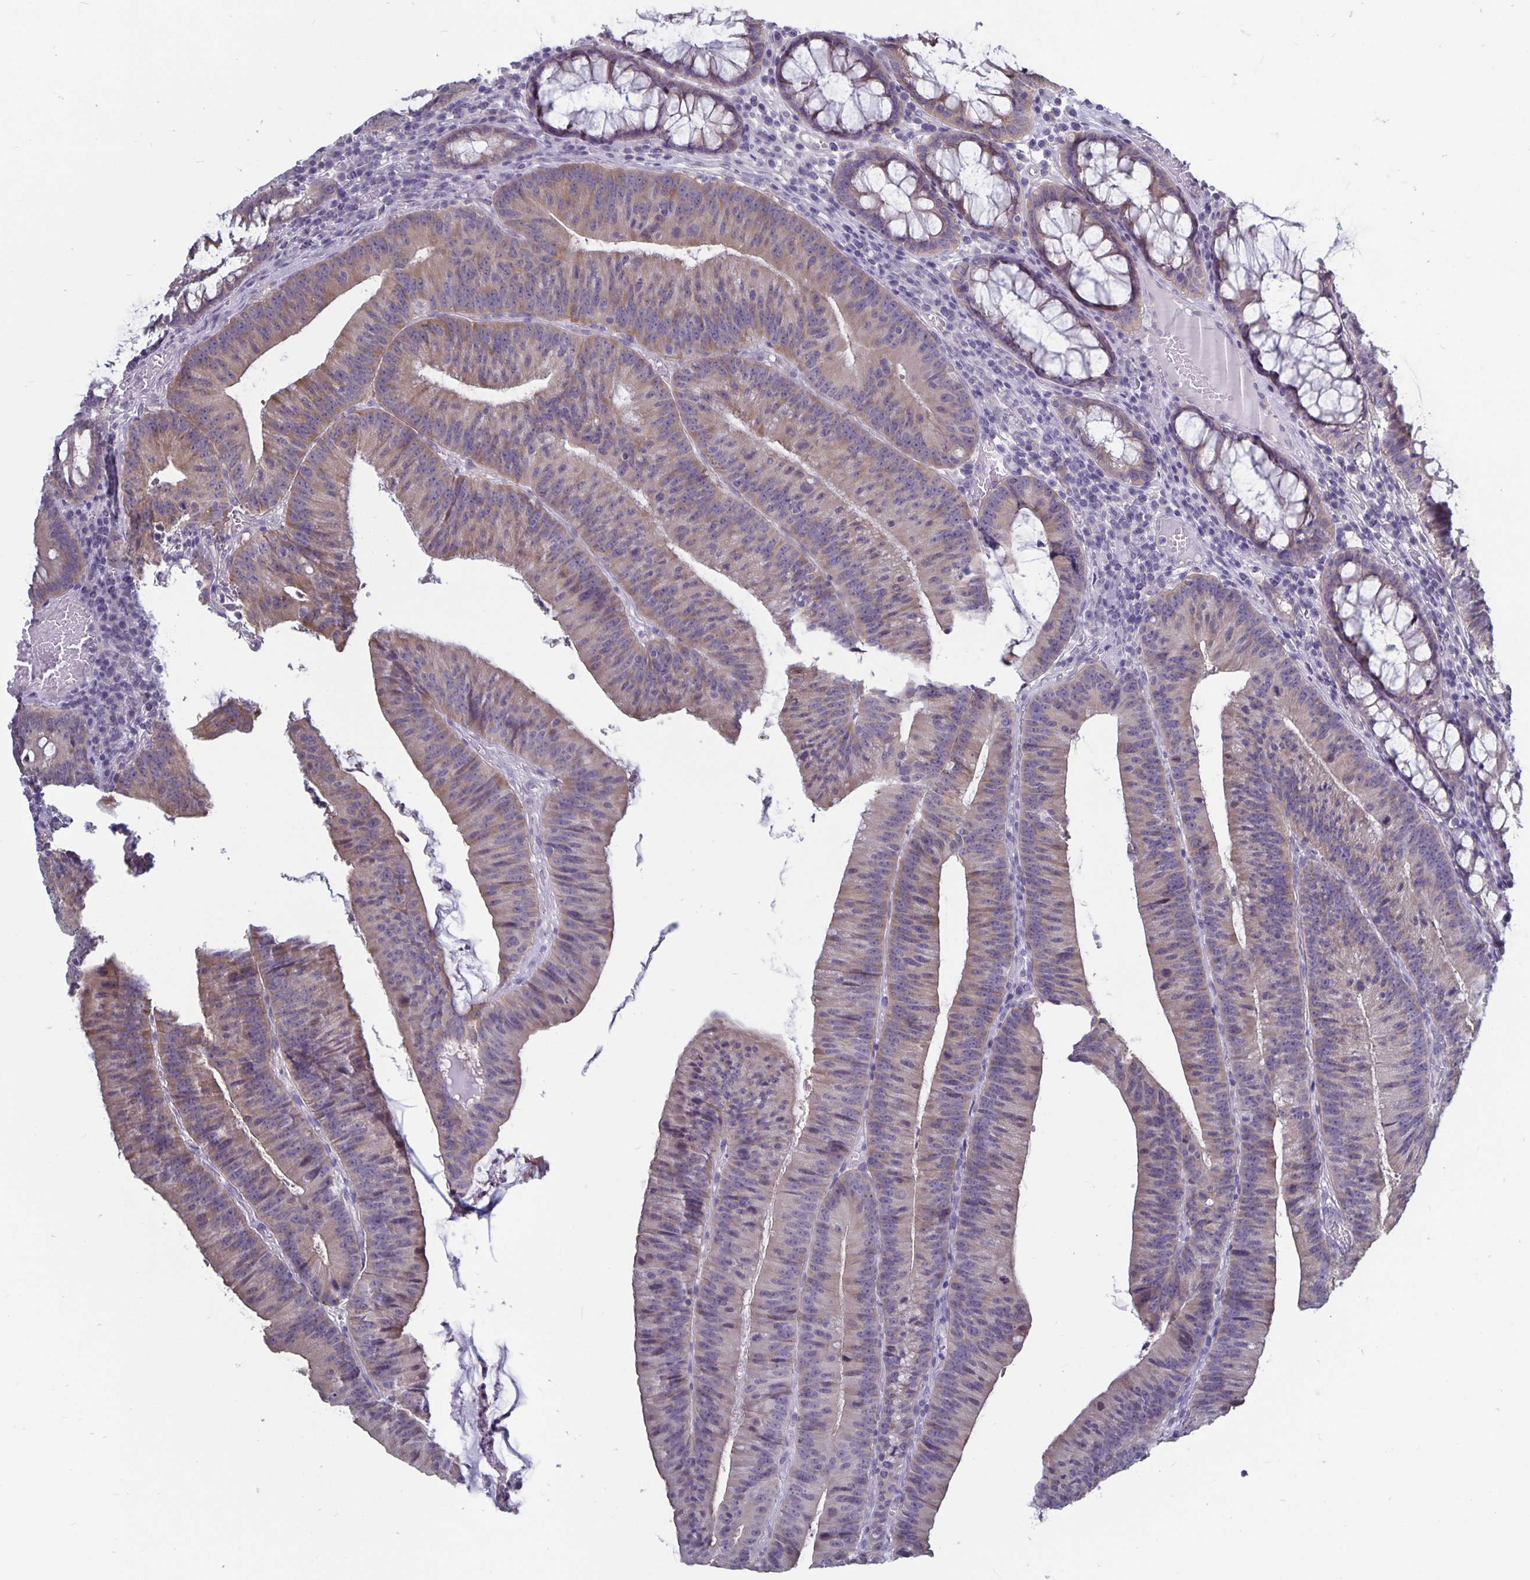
{"staining": {"intensity": "weak", "quantity": ">75%", "location": "cytoplasmic/membranous"}, "tissue": "colorectal cancer", "cell_type": "Tumor cells", "image_type": "cancer", "snomed": [{"axis": "morphology", "description": "Adenocarcinoma, NOS"}, {"axis": "topography", "description": "Colon"}], "caption": "Immunohistochemical staining of adenocarcinoma (colorectal) exhibits weak cytoplasmic/membranous protein staining in approximately >75% of tumor cells.", "gene": "PLCB3", "patient": {"sex": "female", "age": 78}}